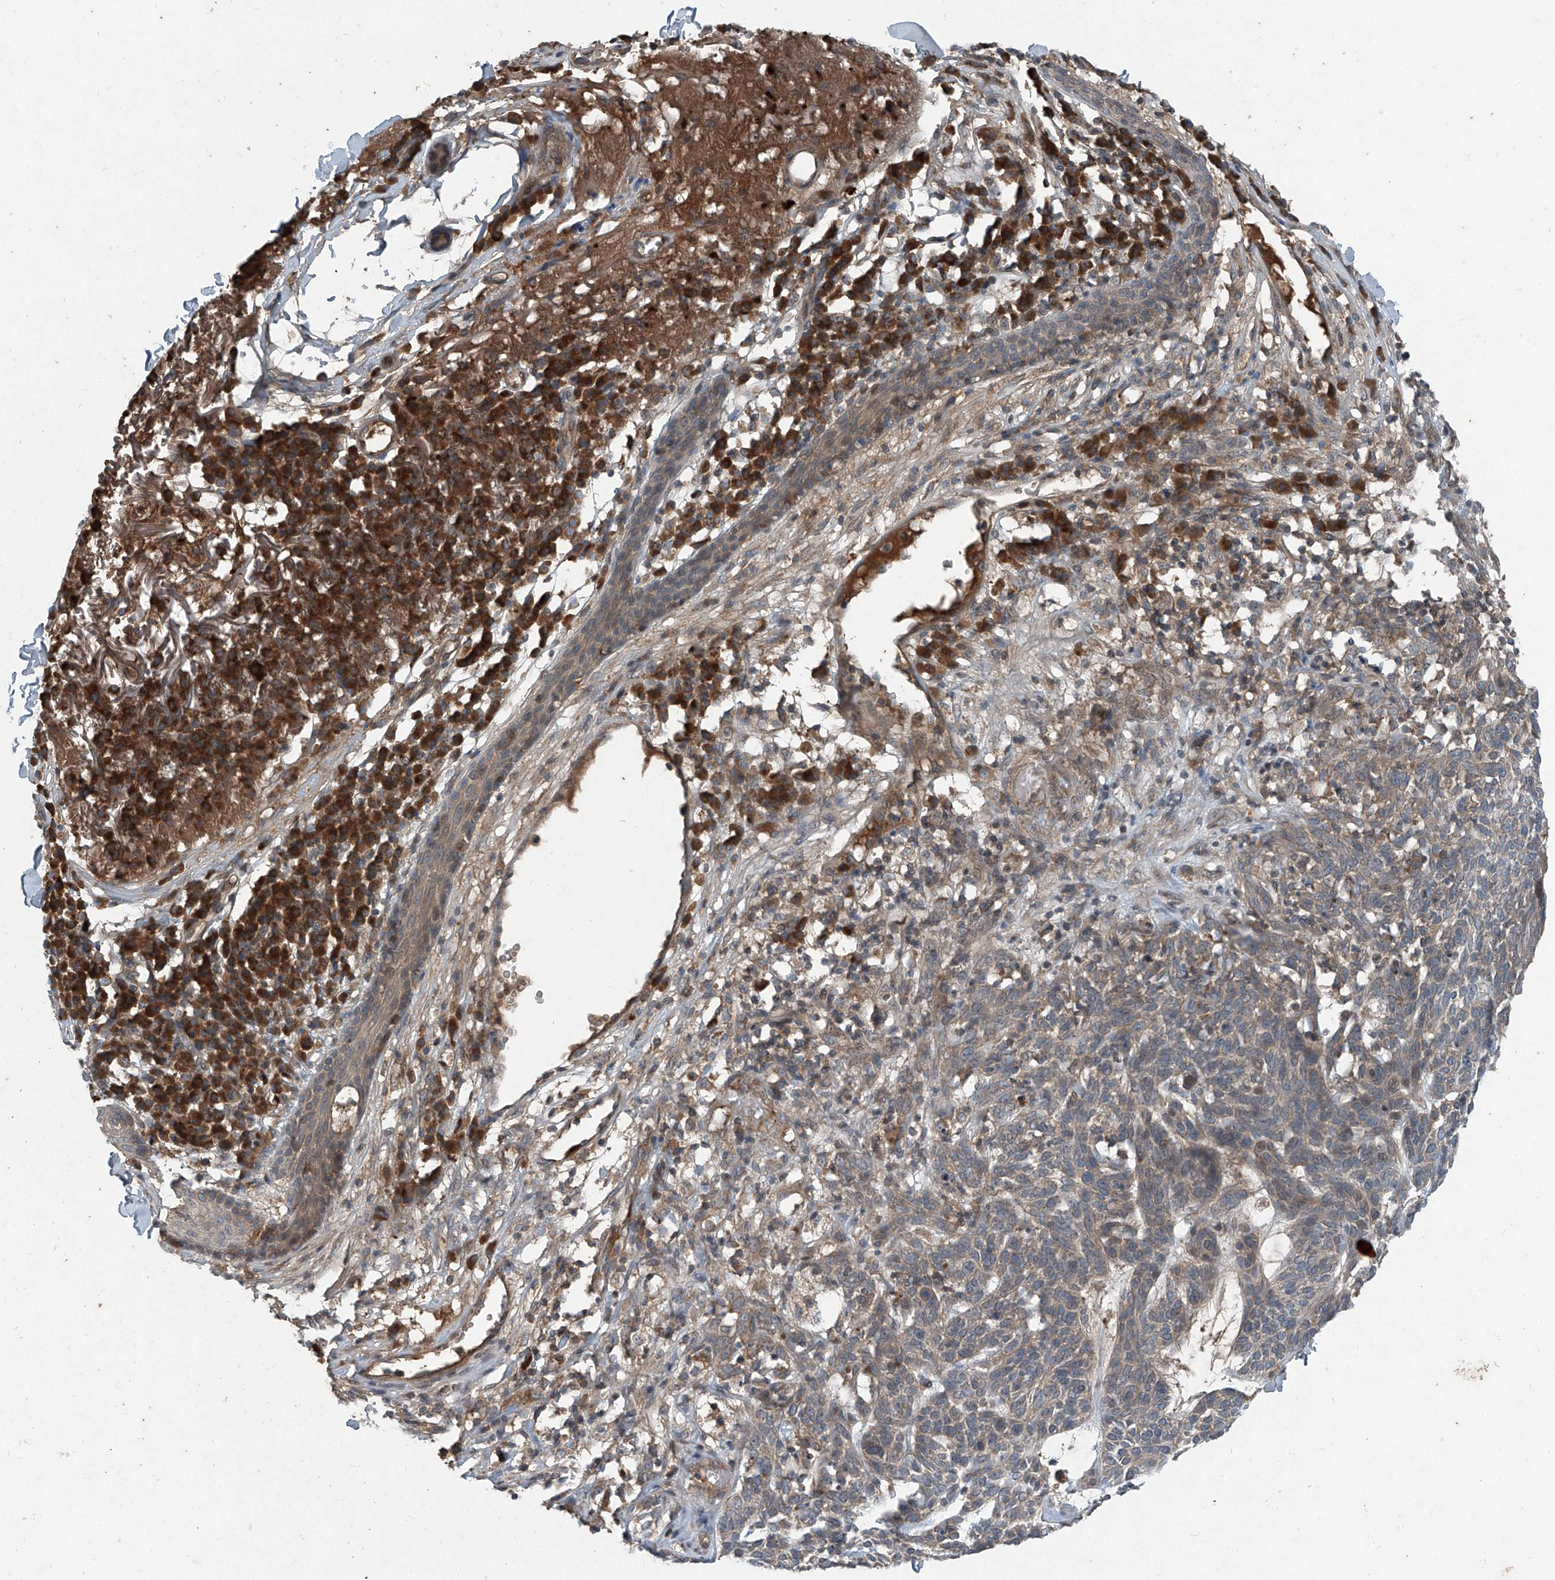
{"staining": {"intensity": "weak", "quantity": "<25%", "location": "cytoplasmic/membranous"}, "tissue": "skin cancer", "cell_type": "Tumor cells", "image_type": "cancer", "snomed": [{"axis": "morphology", "description": "Squamous cell carcinoma, NOS"}, {"axis": "topography", "description": "Skin"}], "caption": "A photomicrograph of squamous cell carcinoma (skin) stained for a protein shows no brown staining in tumor cells.", "gene": "FOXRED2", "patient": {"sex": "female", "age": 90}}